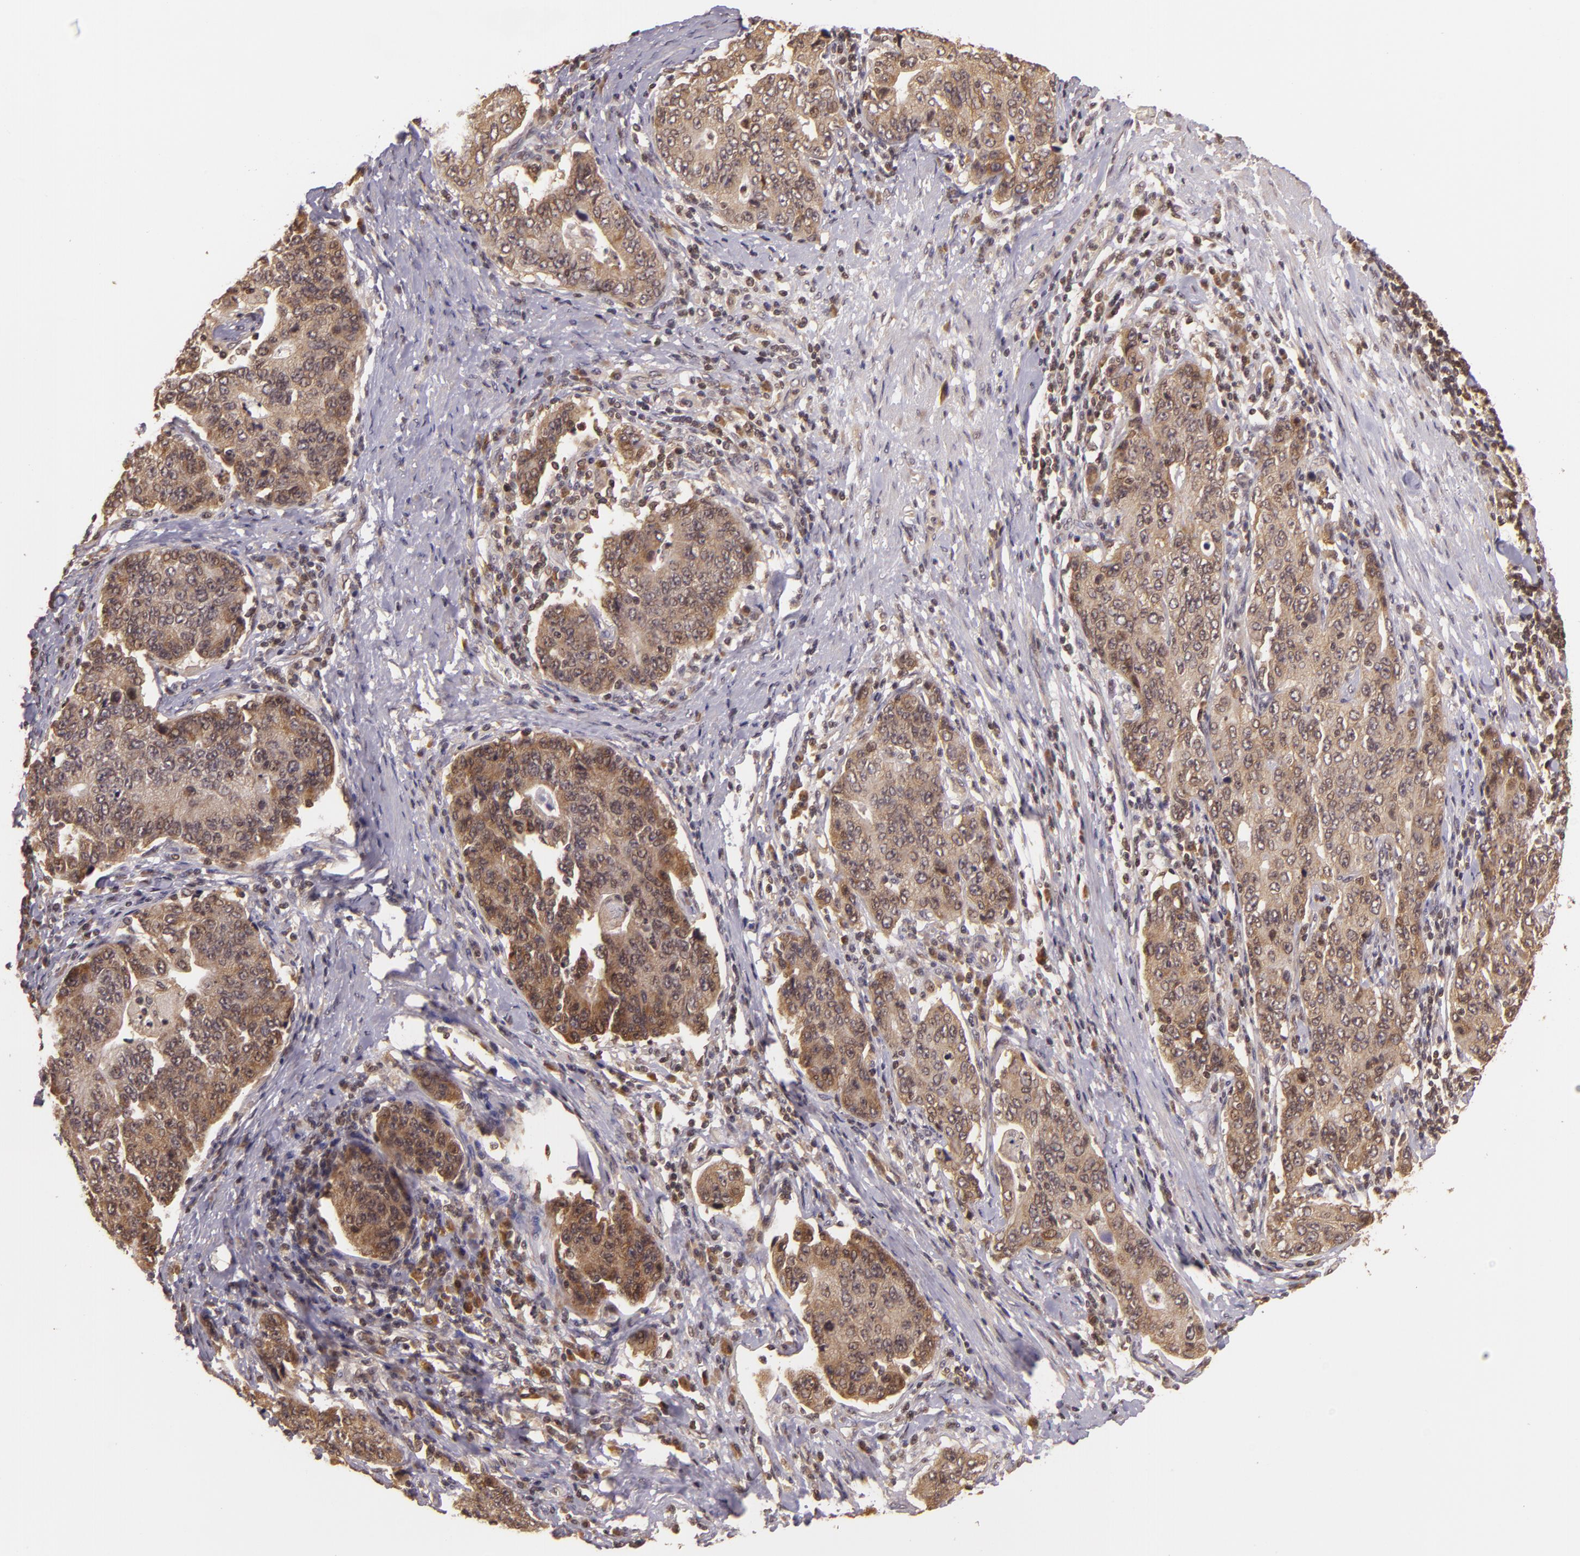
{"staining": {"intensity": "moderate", "quantity": ">75%", "location": "cytoplasmic/membranous"}, "tissue": "stomach cancer", "cell_type": "Tumor cells", "image_type": "cancer", "snomed": [{"axis": "morphology", "description": "Adenocarcinoma, NOS"}, {"axis": "topography", "description": "Esophagus"}, {"axis": "topography", "description": "Stomach"}], "caption": "The immunohistochemical stain shows moderate cytoplasmic/membranous staining in tumor cells of stomach cancer tissue.", "gene": "TXNRD2", "patient": {"sex": "male", "age": 74}}